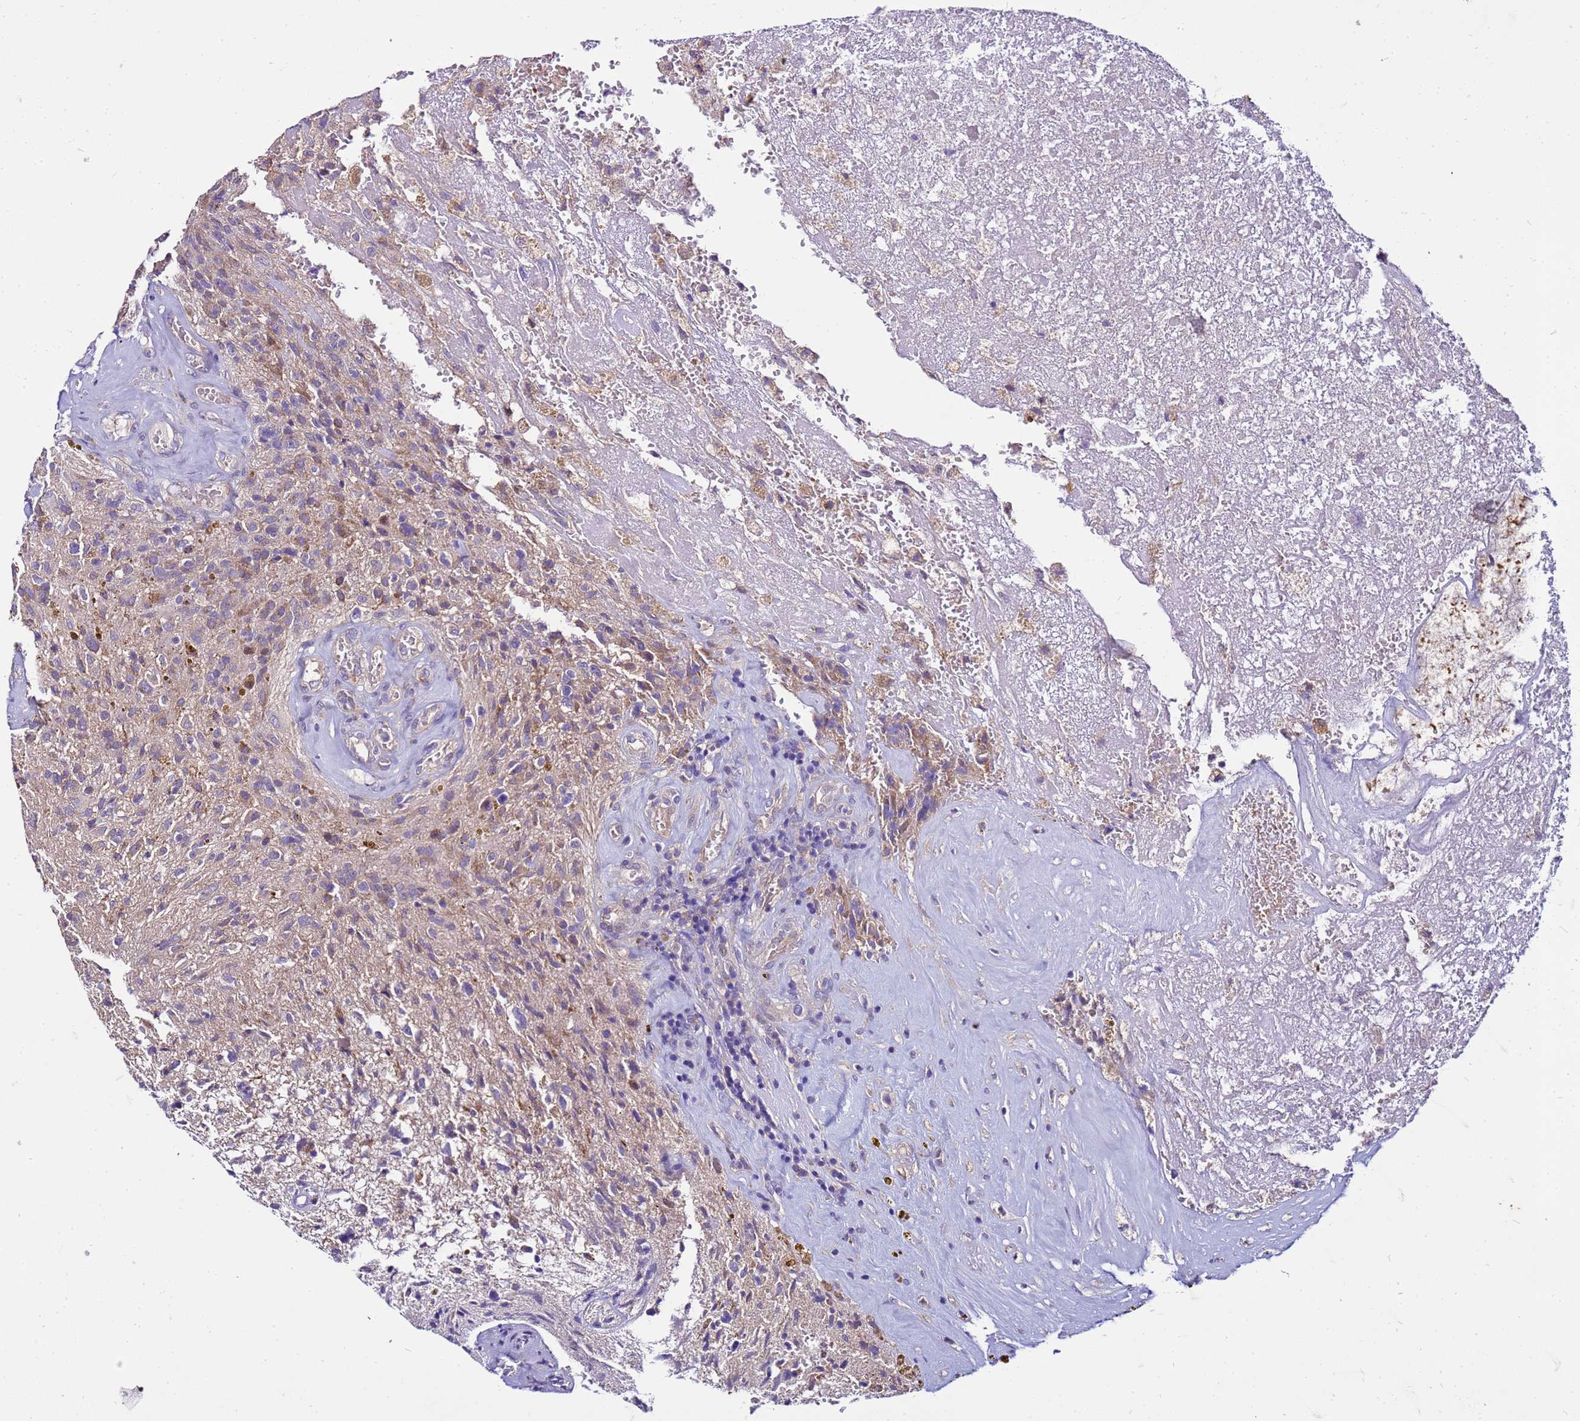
{"staining": {"intensity": "negative", "quantity": "none", "location": "none"}, "tissue": "glioma", "cell_type": "Tumor cells", "image_type": "cancer", "snomed": [{"axis": "morphology", "description": "Glioma, malignant, High grade"}, {"axis": "topography", "description": "Brain"}], "caption": "The histopathology image shows no staining of tumor cells in malignant high-grade glioma.", "gene": "PKD1", "patient": {"sex": "male", "age": 69}}